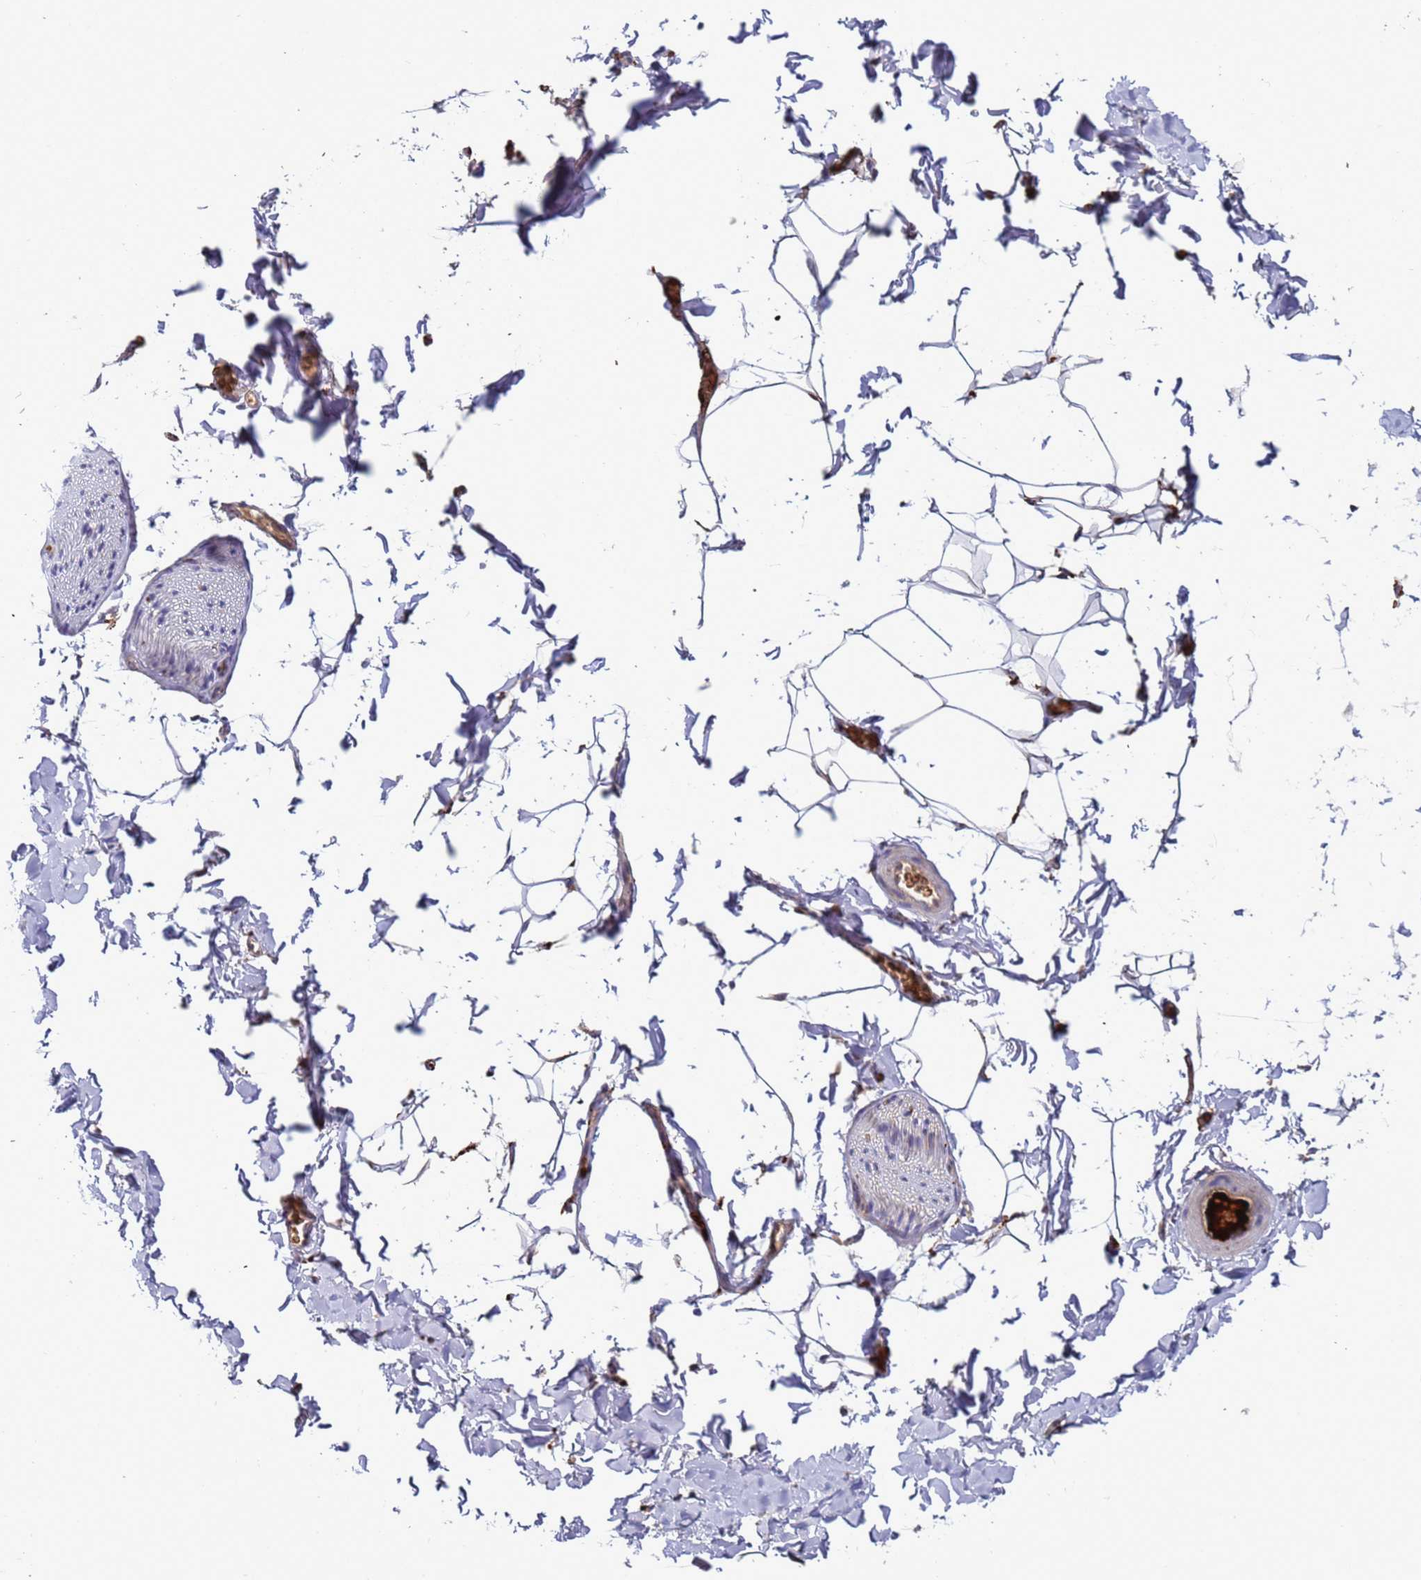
{"staining": {"intensity": "negative", "quantity": "none", "location": "none"}, "tissue": "adipose tissue", "cell_type": "Adipocytes", "image_type": "normal", "snomed": [{"axis": "morphology", "description": "Normal tissue, NOS"}, {"axis": "topography", "description": "Gallbladder"}, {"axis": "topography", "description": "Peripheral nerve tissue"}], "caption": "Adipose tissue was stained to show a protein in brown. There is no significant positivity in adipocytes. (Stains: DAB IHC with hematoxylin counter stain, Microscopy: brightfield microscopy at high magnification).", "gene": "VPS36", "patient": {"sex": "male", "age": 38}}